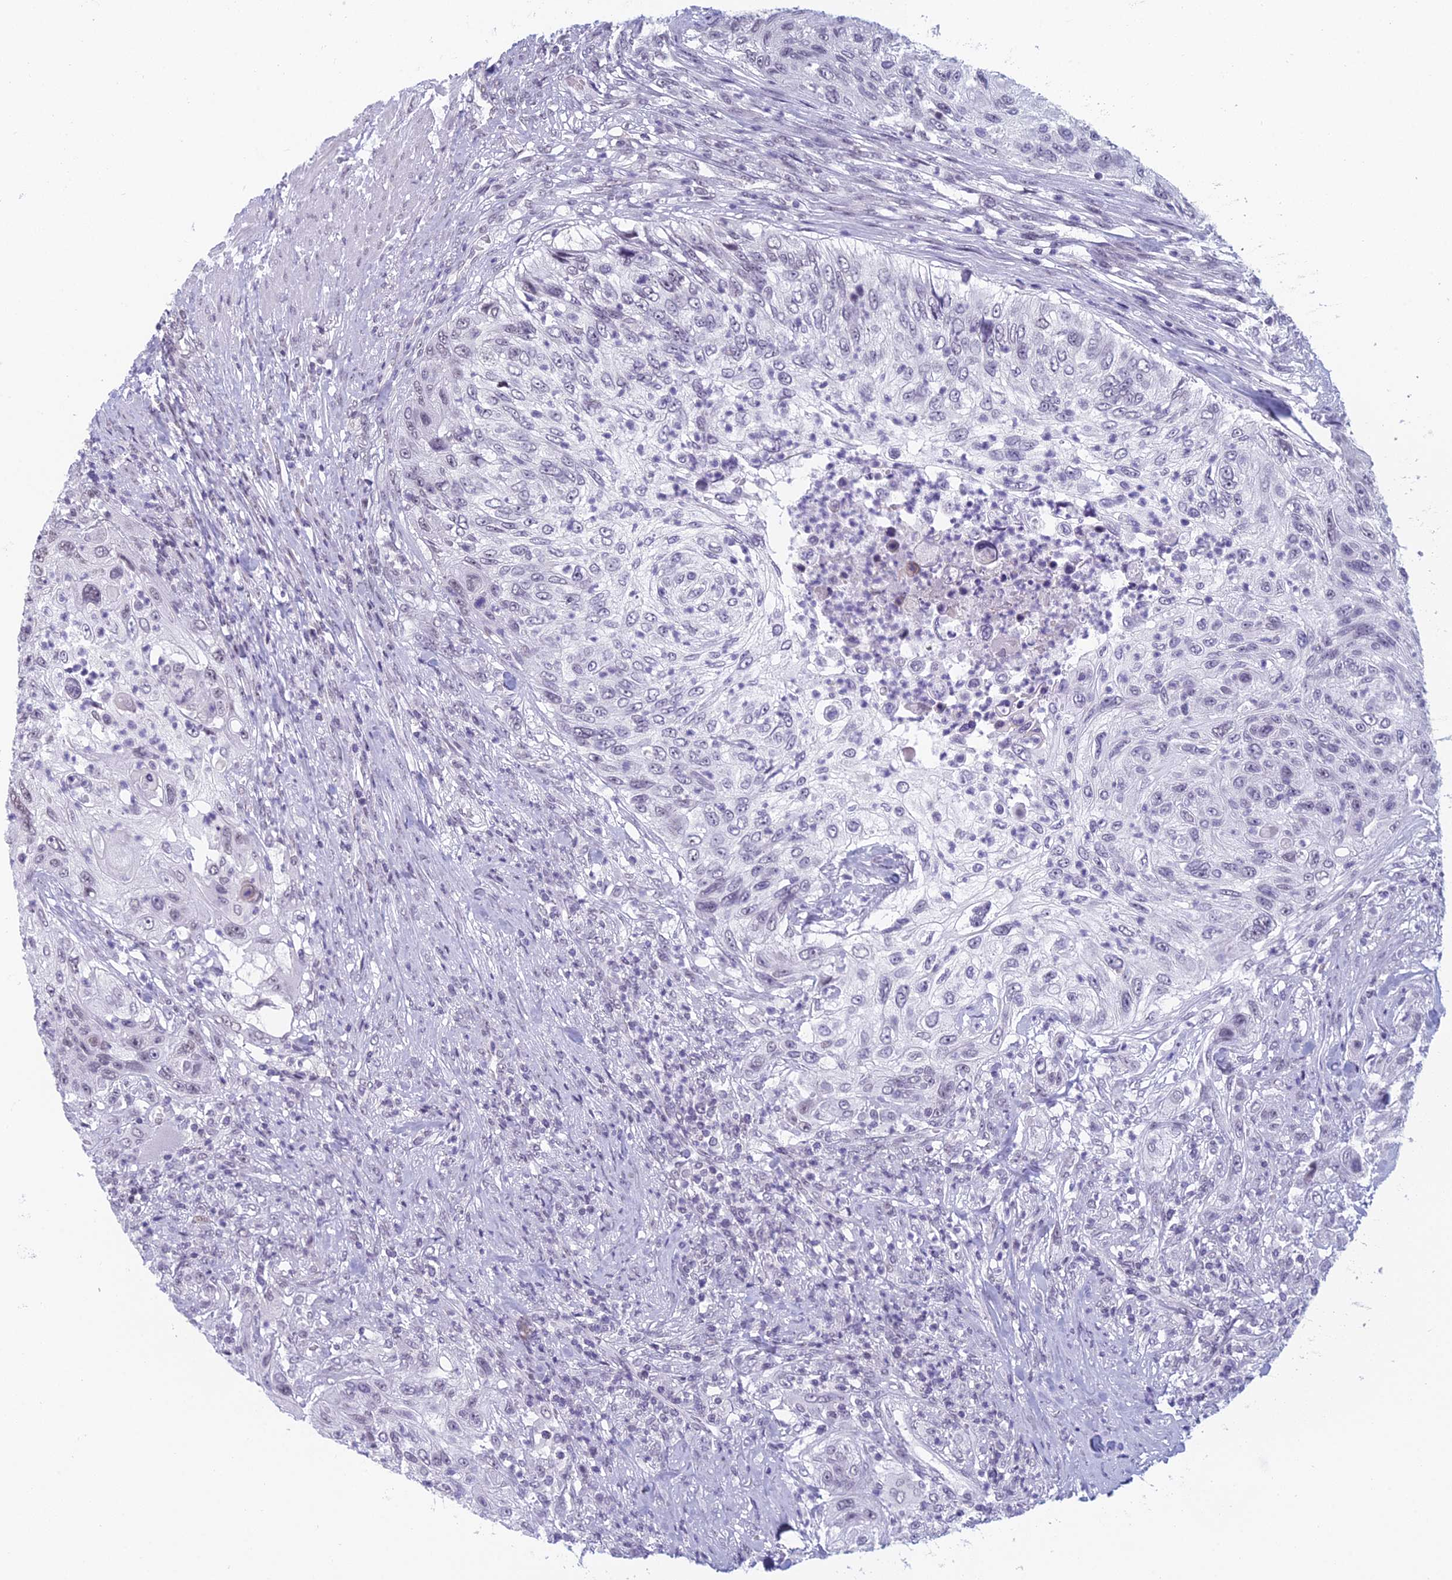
{"staining": {"intensity": "negative", "quantity": "none", "location": "none"}, "tissue": "urothelial cancer", "cell_type": "Tumor cells", "image_type": "cancer", "snomed": [{"axis": "morphology", "description": "Urothelial carcinoma, High grade"}, {"axis": "topography", "description": "Urinary bladder"}], "caption": "IHC histopathology image of high-grade urothelial carcinoma stained for a protein (brown), which displays no expression in tumor cells.", "gene": "RGS17", "patient": {"sex": "female", "age": 60}}